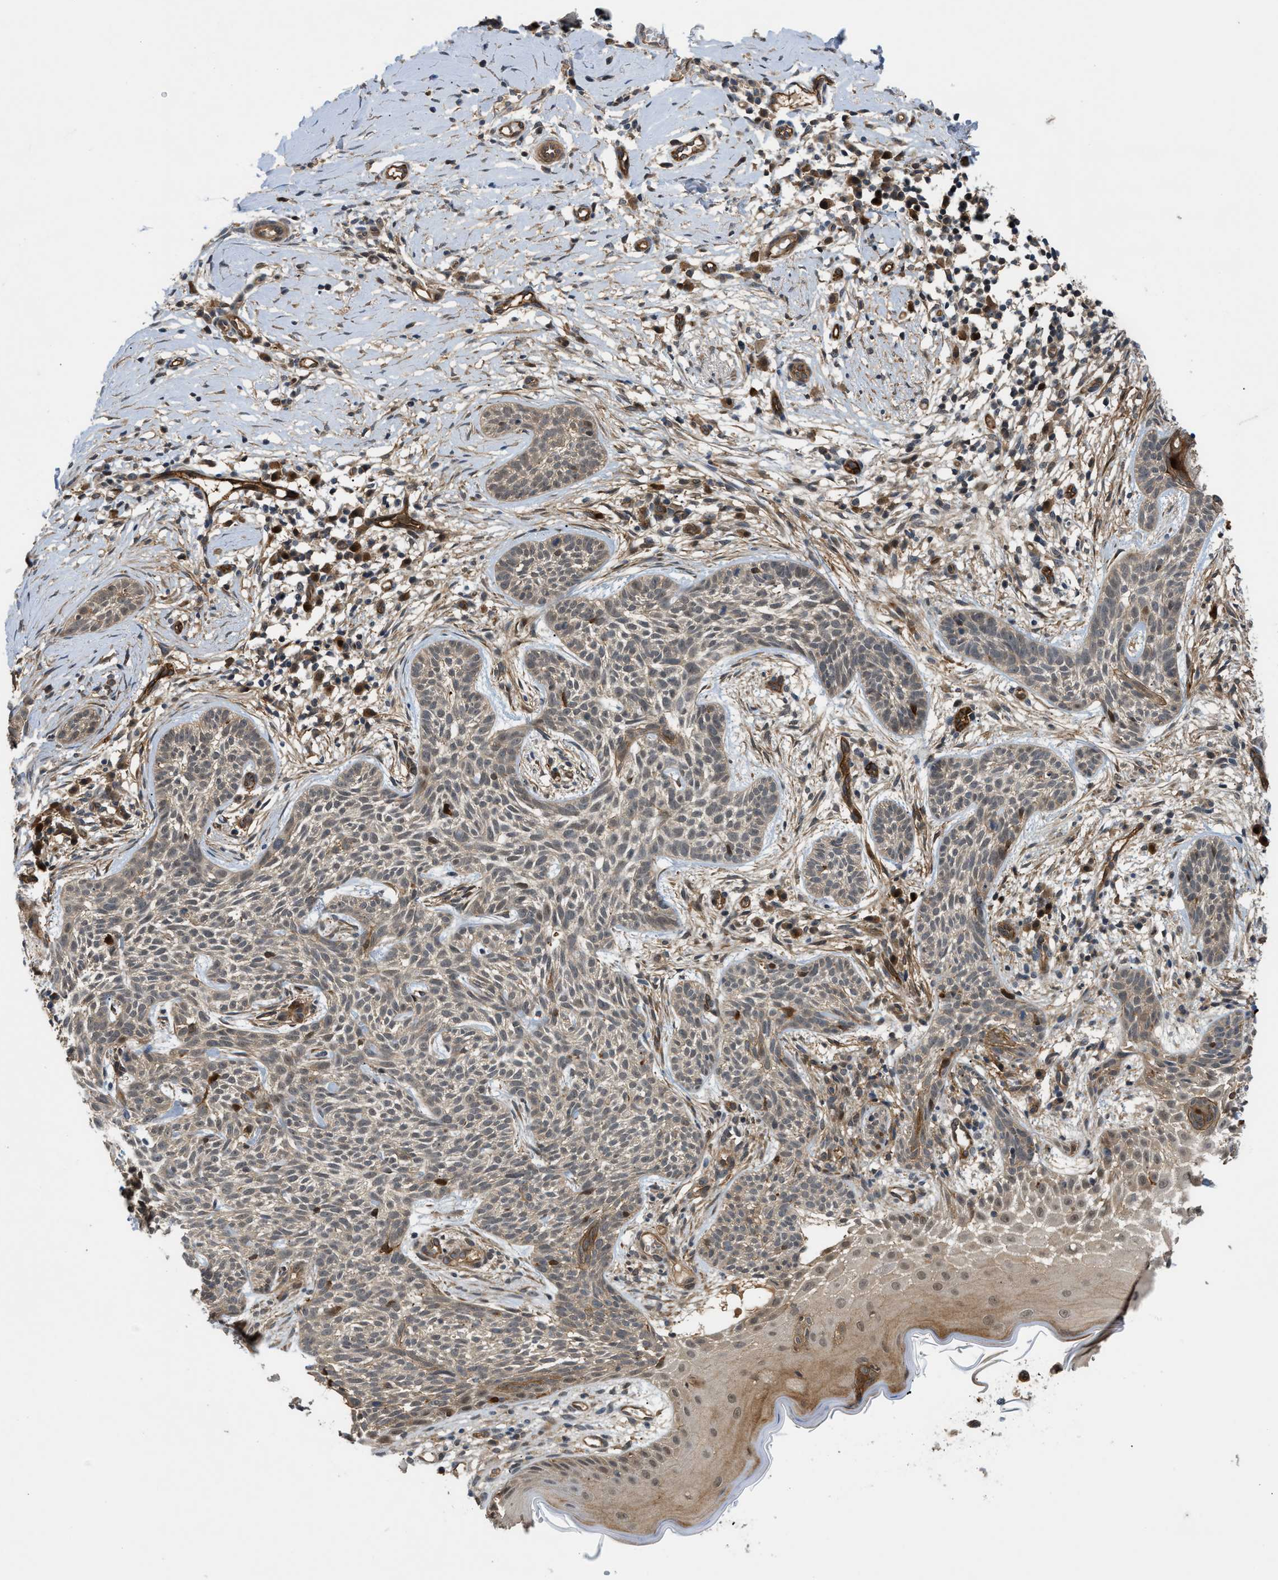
{"staining": {"intensity": "moderate", "quantity": "<25%", "location": "cytoplasmic/membranous"}, "tissue": "skin cancer", "cell_type": "Tumor cells", "image_type": "cancer", "snomed": [{"axis": "morphology", "description": "Basal cell carcinoma"}, {"axis": "topography", "description": "Skin"}], "caption": "A low amount of moderate cytoplasmic/membranous staining is appreciated in approximately <25% of tumor cells in skin basal cell carcinoma tissue.", "gene": "TRAK2", "patient": {"sex": "female", "age": 59}}